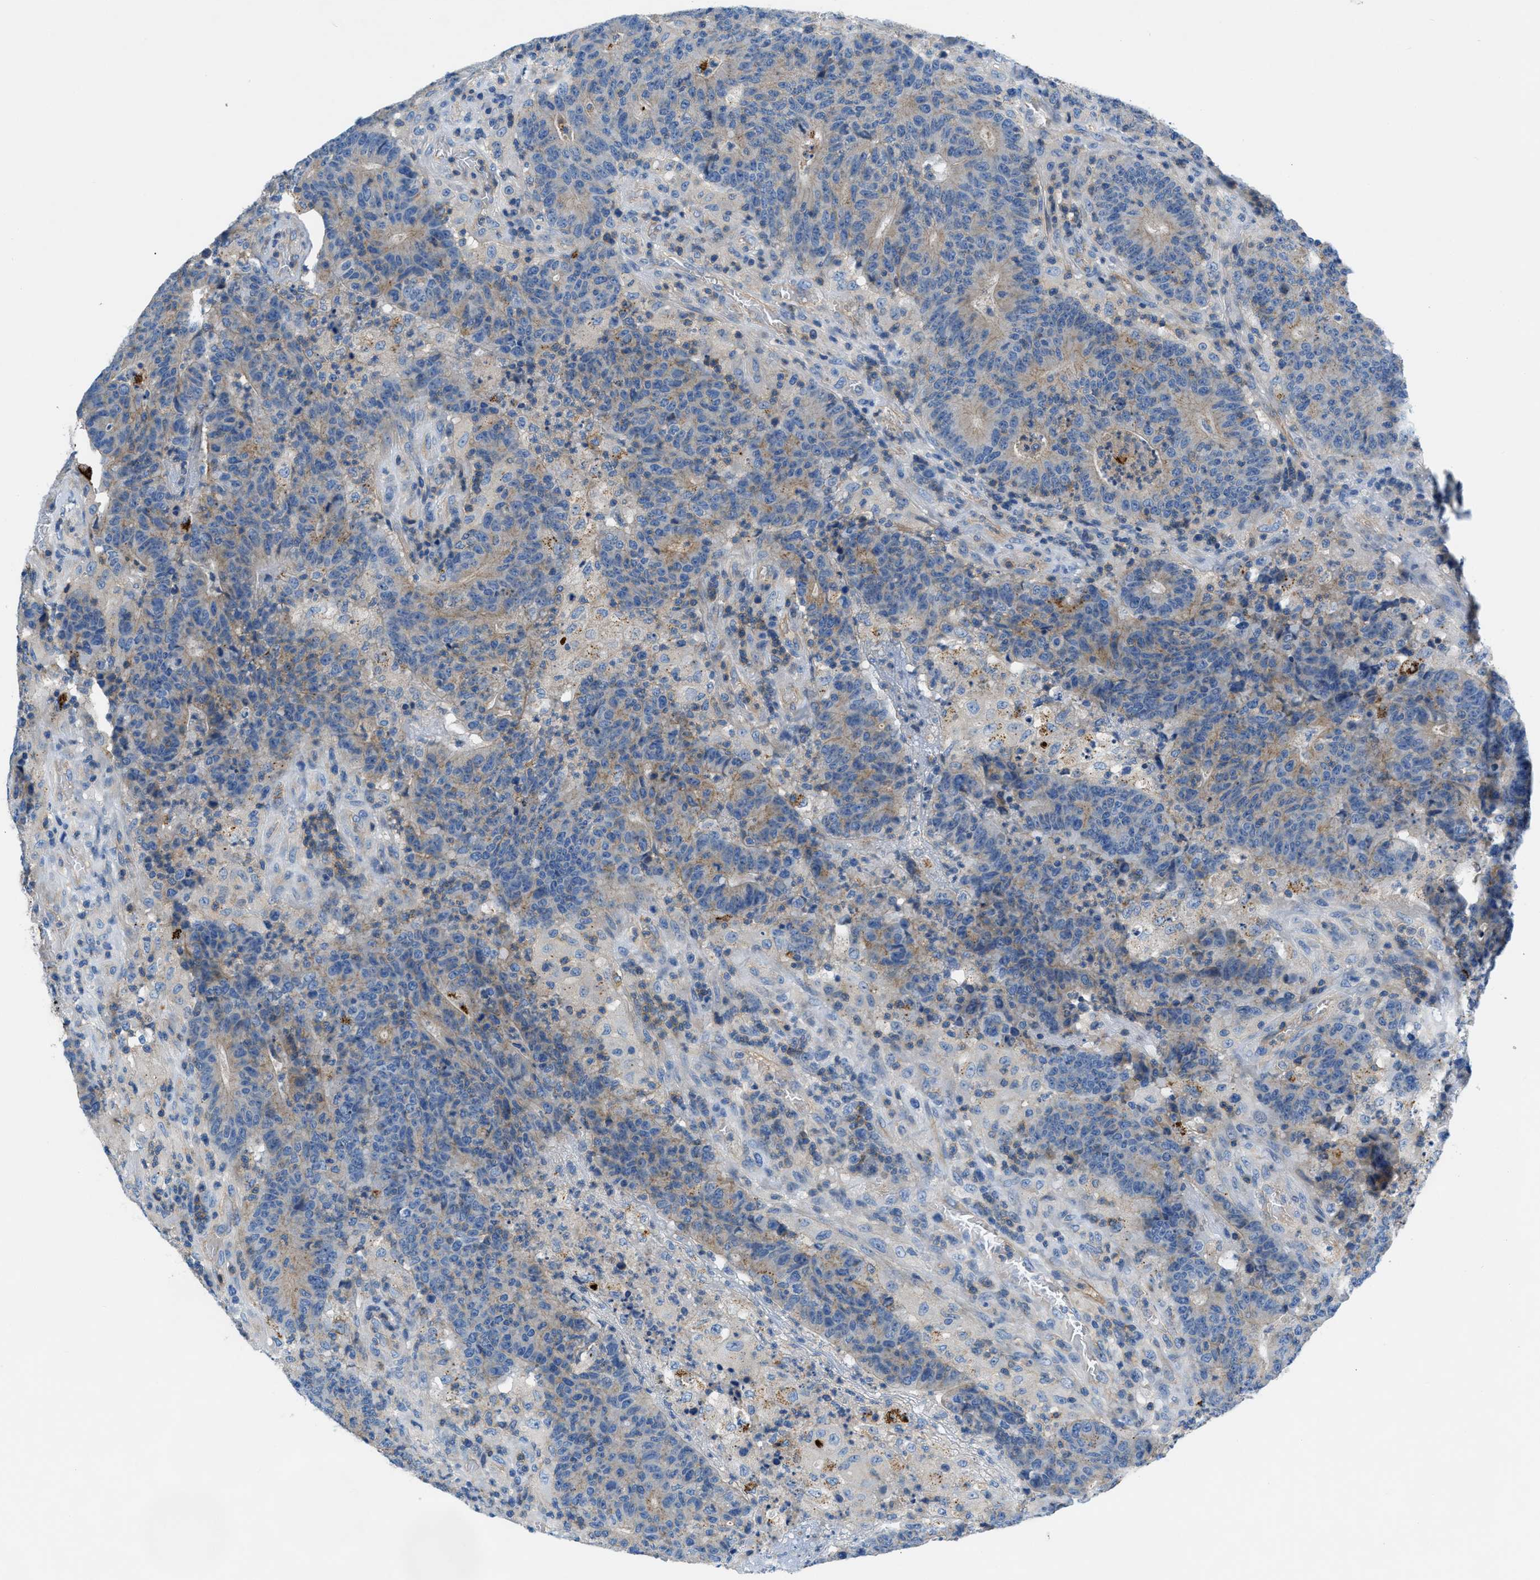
{"staining": {"intensity": "weak", "quantity": "25%-75%", "location": "cytoplasmic/membranous"}, "tissue": "colorectal cancer", "cell_type": "Tumor cells", "image_type": "cancer", "snomed": [{"axis": "morphology", "description": "Normal tissue, NOS"}, {"axis": "morphology", "description": "Adenocarcinoma, NOS"}, {"axis": "topography", "description": "Colon"}], "caption": "Brown immunohistochemical staining in colorectal cancer (adenocarcinoma) shows weak cytoplasmic/membranous expression in approximately 25%-75% of tumor cells.", "gene": "ORAI1", "patient": {"sex": "female", "age": 75}}